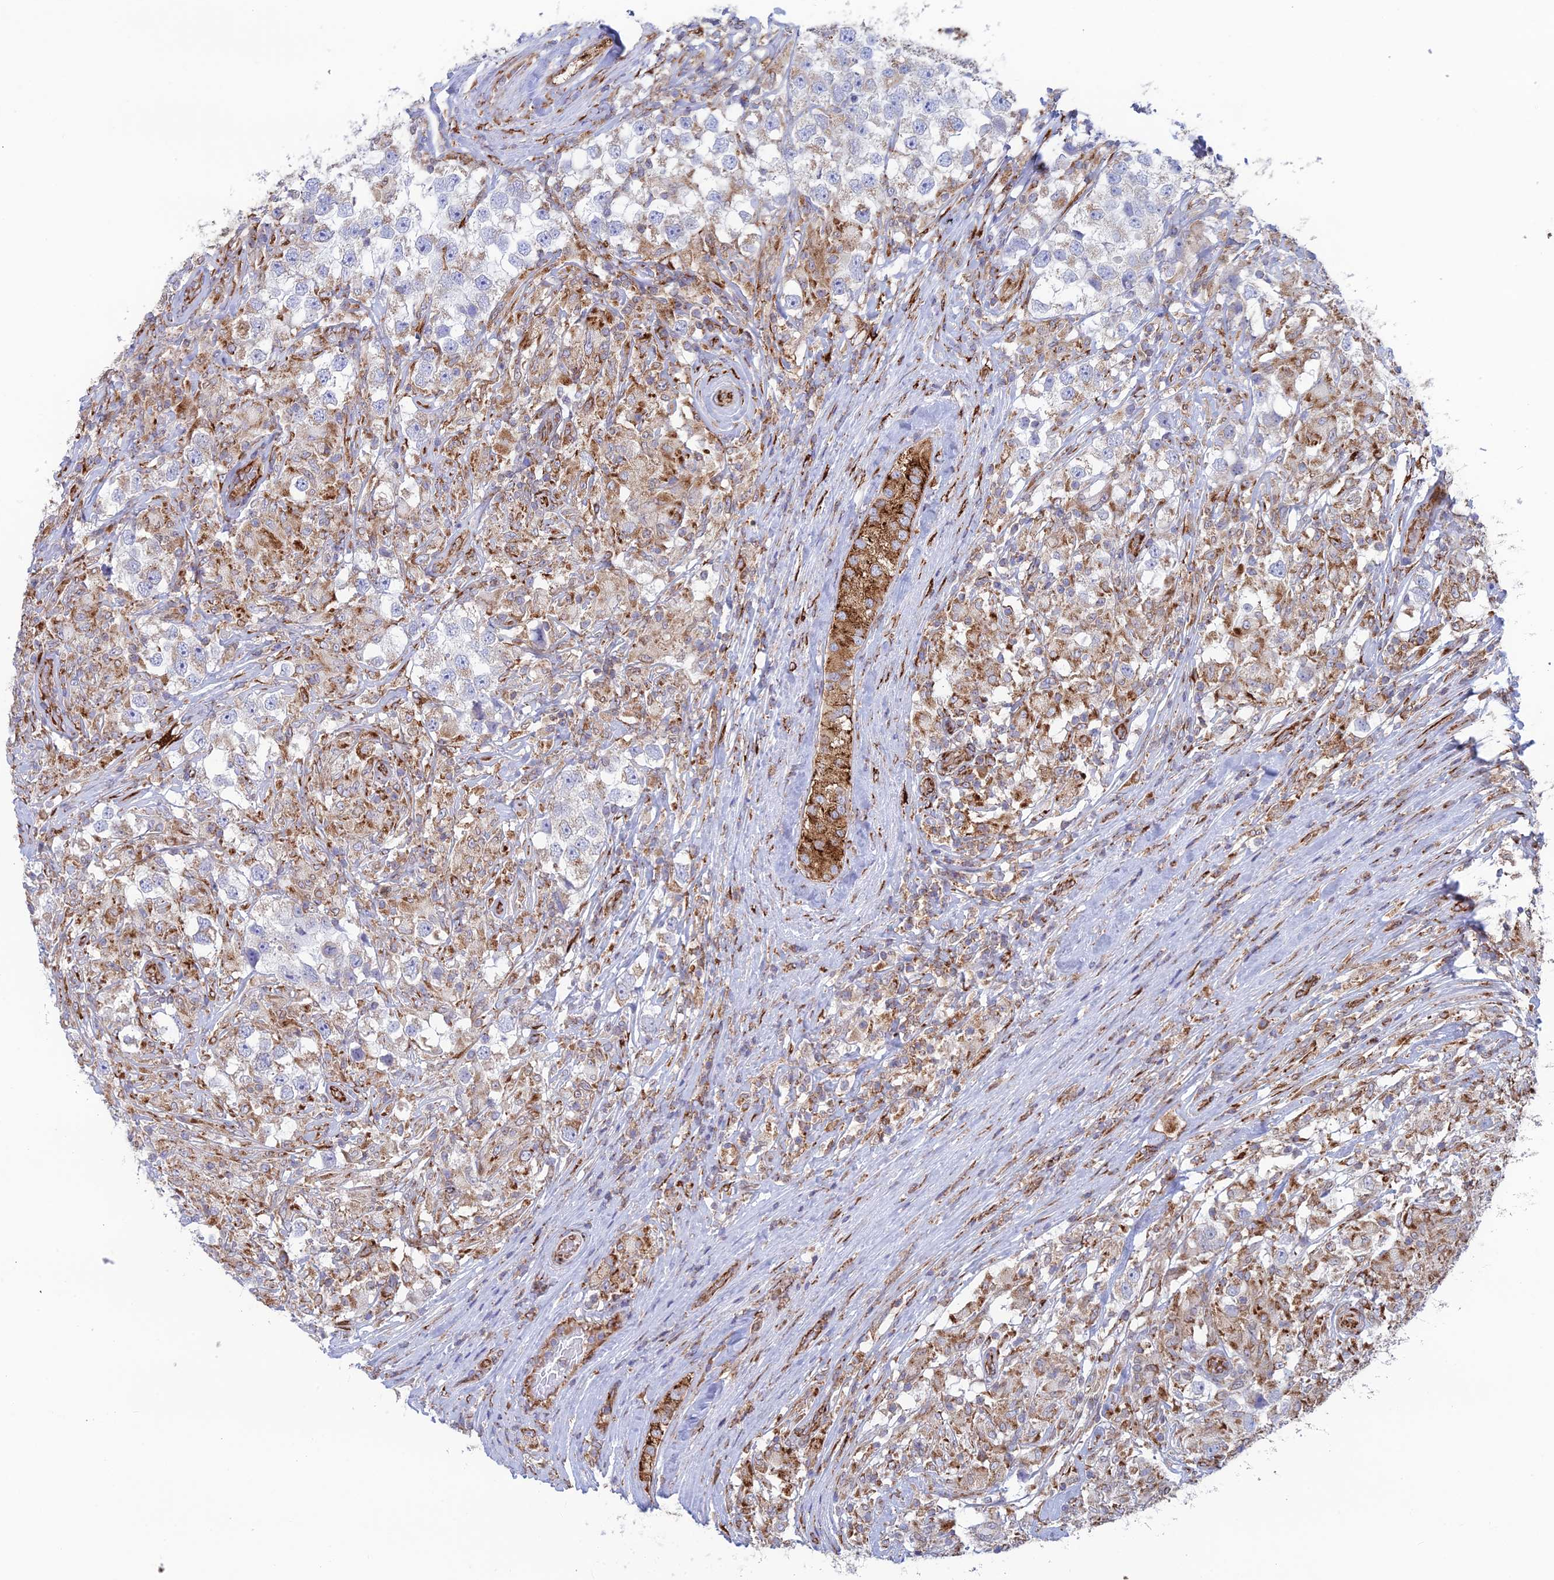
{"staining": {"intensity": "weak", "quantity": "<25%", "location": "cytoplasmic/membranous"}, "tissue": "testis cancer", "cell_type": "Tumor cells", "image_type": "cancer", "snomed": [{"axis": "morphology", "description": "Seminoma, NOS"}, {"axis": "topography", "description": "Testis"}], "caption": "An image of human testis cancer (seminoma) is negative for staining in tumor cells.", "gene": "CCDC69", "patient": {"sex": "male", "age": 46}}